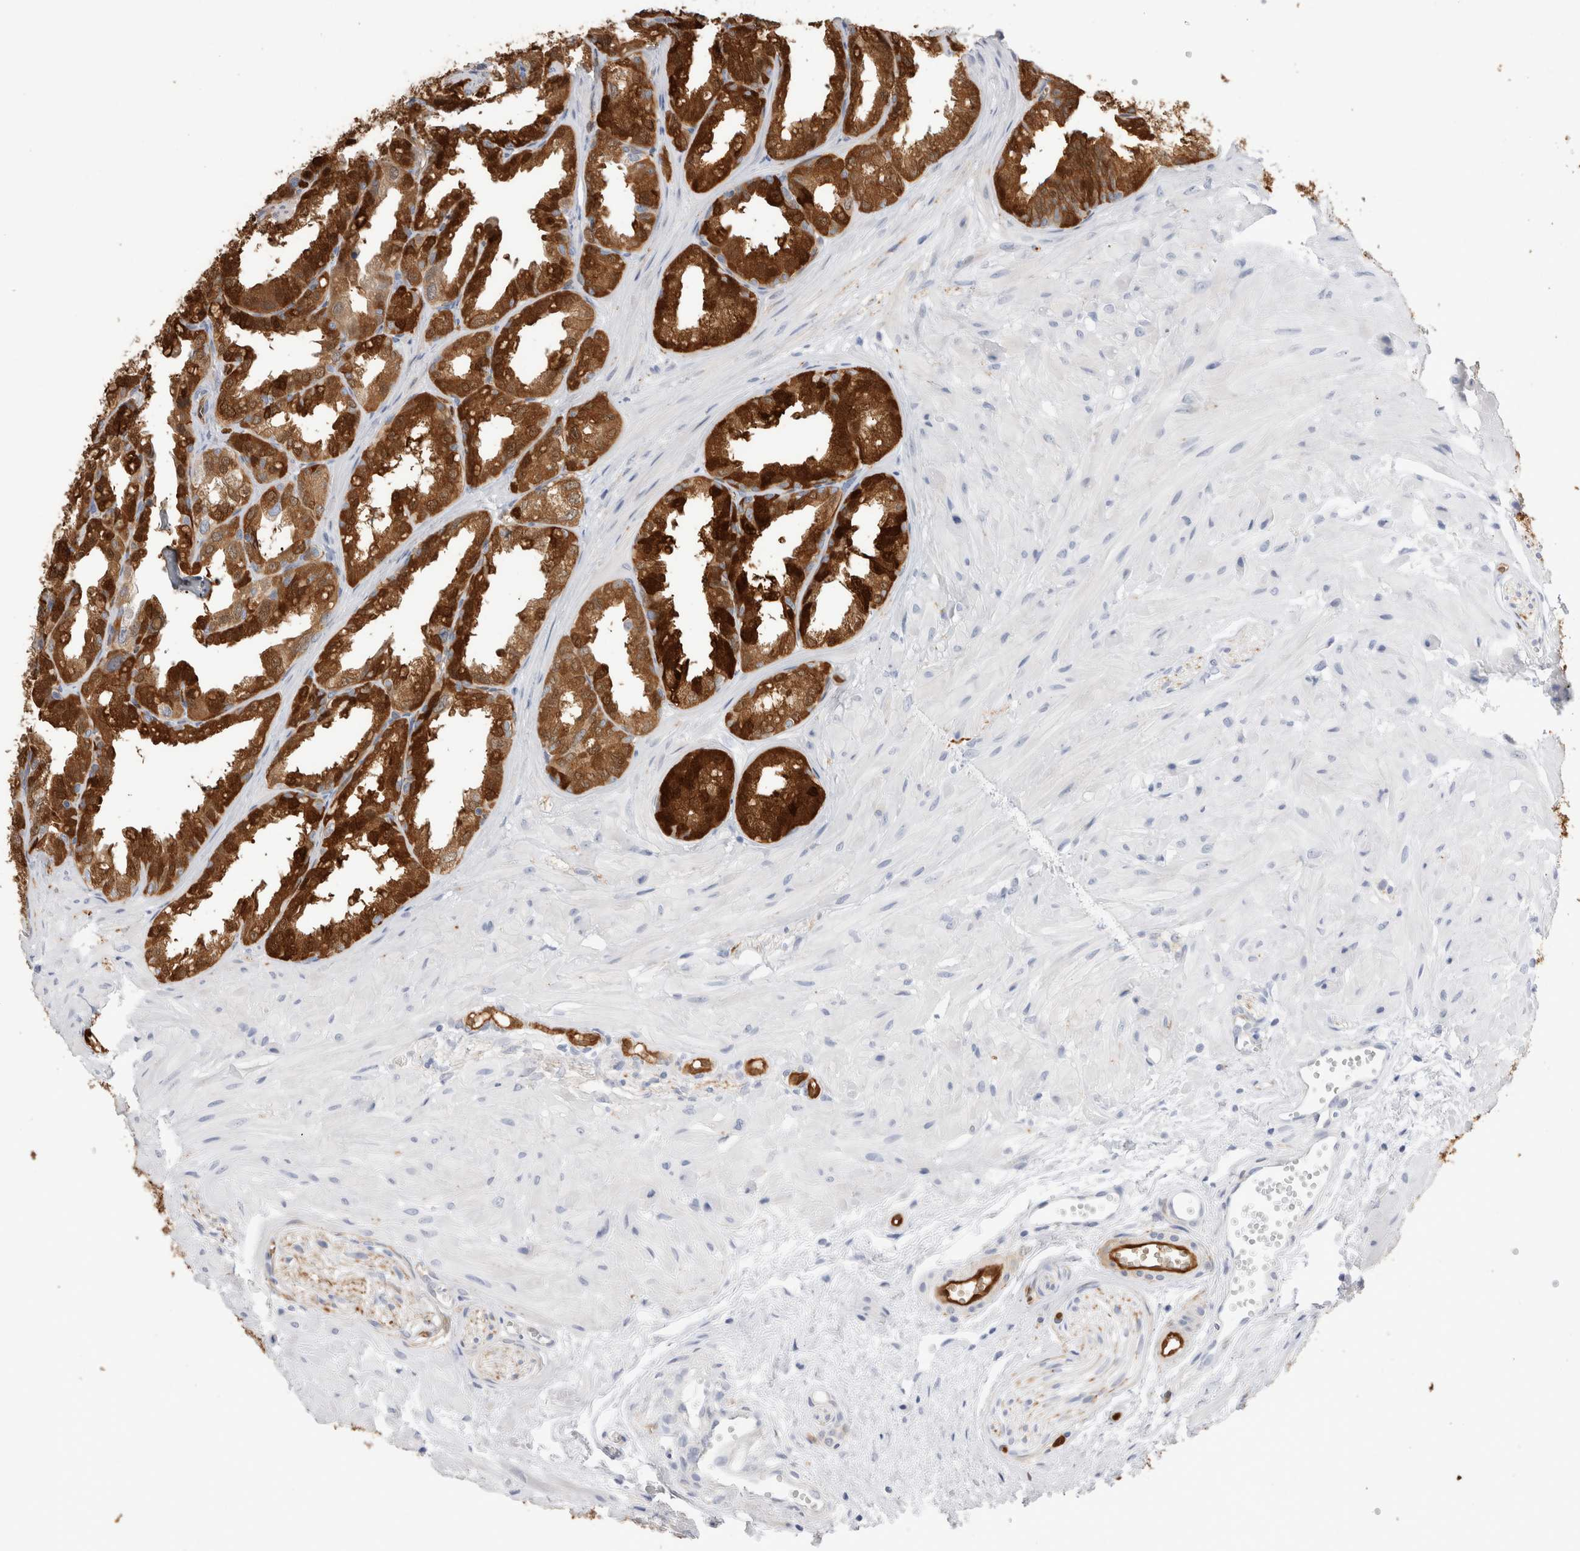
{"staining": {"intensity": "strong", "quantity": ">75%", "location": "cytoplasmic/membranous"}, "tissue": "seminal vesicle", "cell_type": "Glandular cells", "image_type": "normal", "snomed": [{"axis": "morphology", "description": "Normal tissue, NOS"}, {"axis": "topography", "description": "Prostate"}, {"axis": "topography", "description": "Seminal veicle"}], "caption": "Strong cytoplasmic/membranous protein expression is identified in about >75% of glandular cells in seminal vesicle.", "gene": "NAPEPLD", "patient": {"sex": "male", "age": 51}}